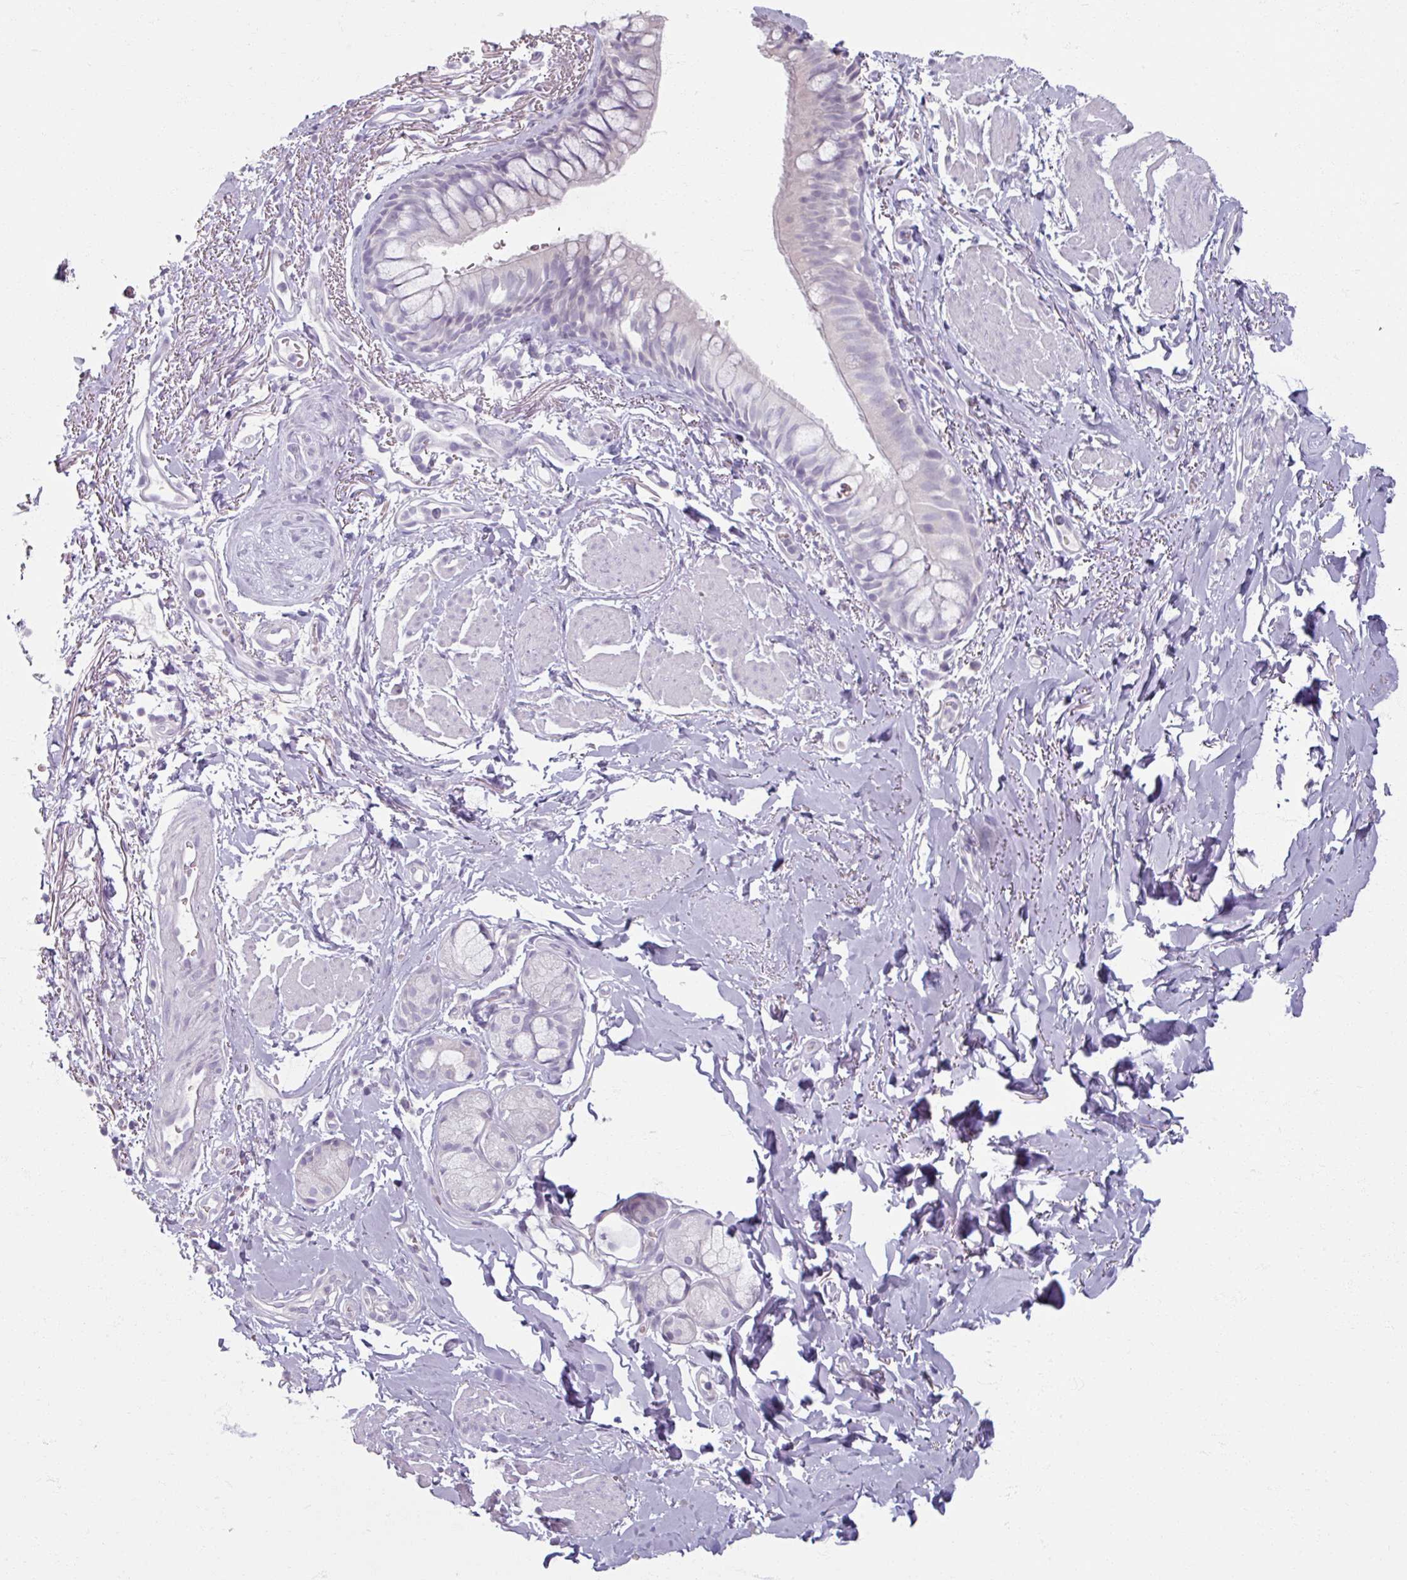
{"staining": {"intensity": "negative", "quantity": "none", "location": "none"}, "tissue": "bronchus", "cell_type": "Respiratory epithelial cells", "image_type": "normal", "snomed": [{"axis": "morphology", "description": "Normal tissue, NOS"}, {"axis": "topography", "description": "Bronchus"}], "caption": "An IHC histopathology image of benign bronchus is shown. There is no staining in respiratory epithelial cells of bronchus.", "gene": "TG", "patient": {"sex": "male", "age": 67}}